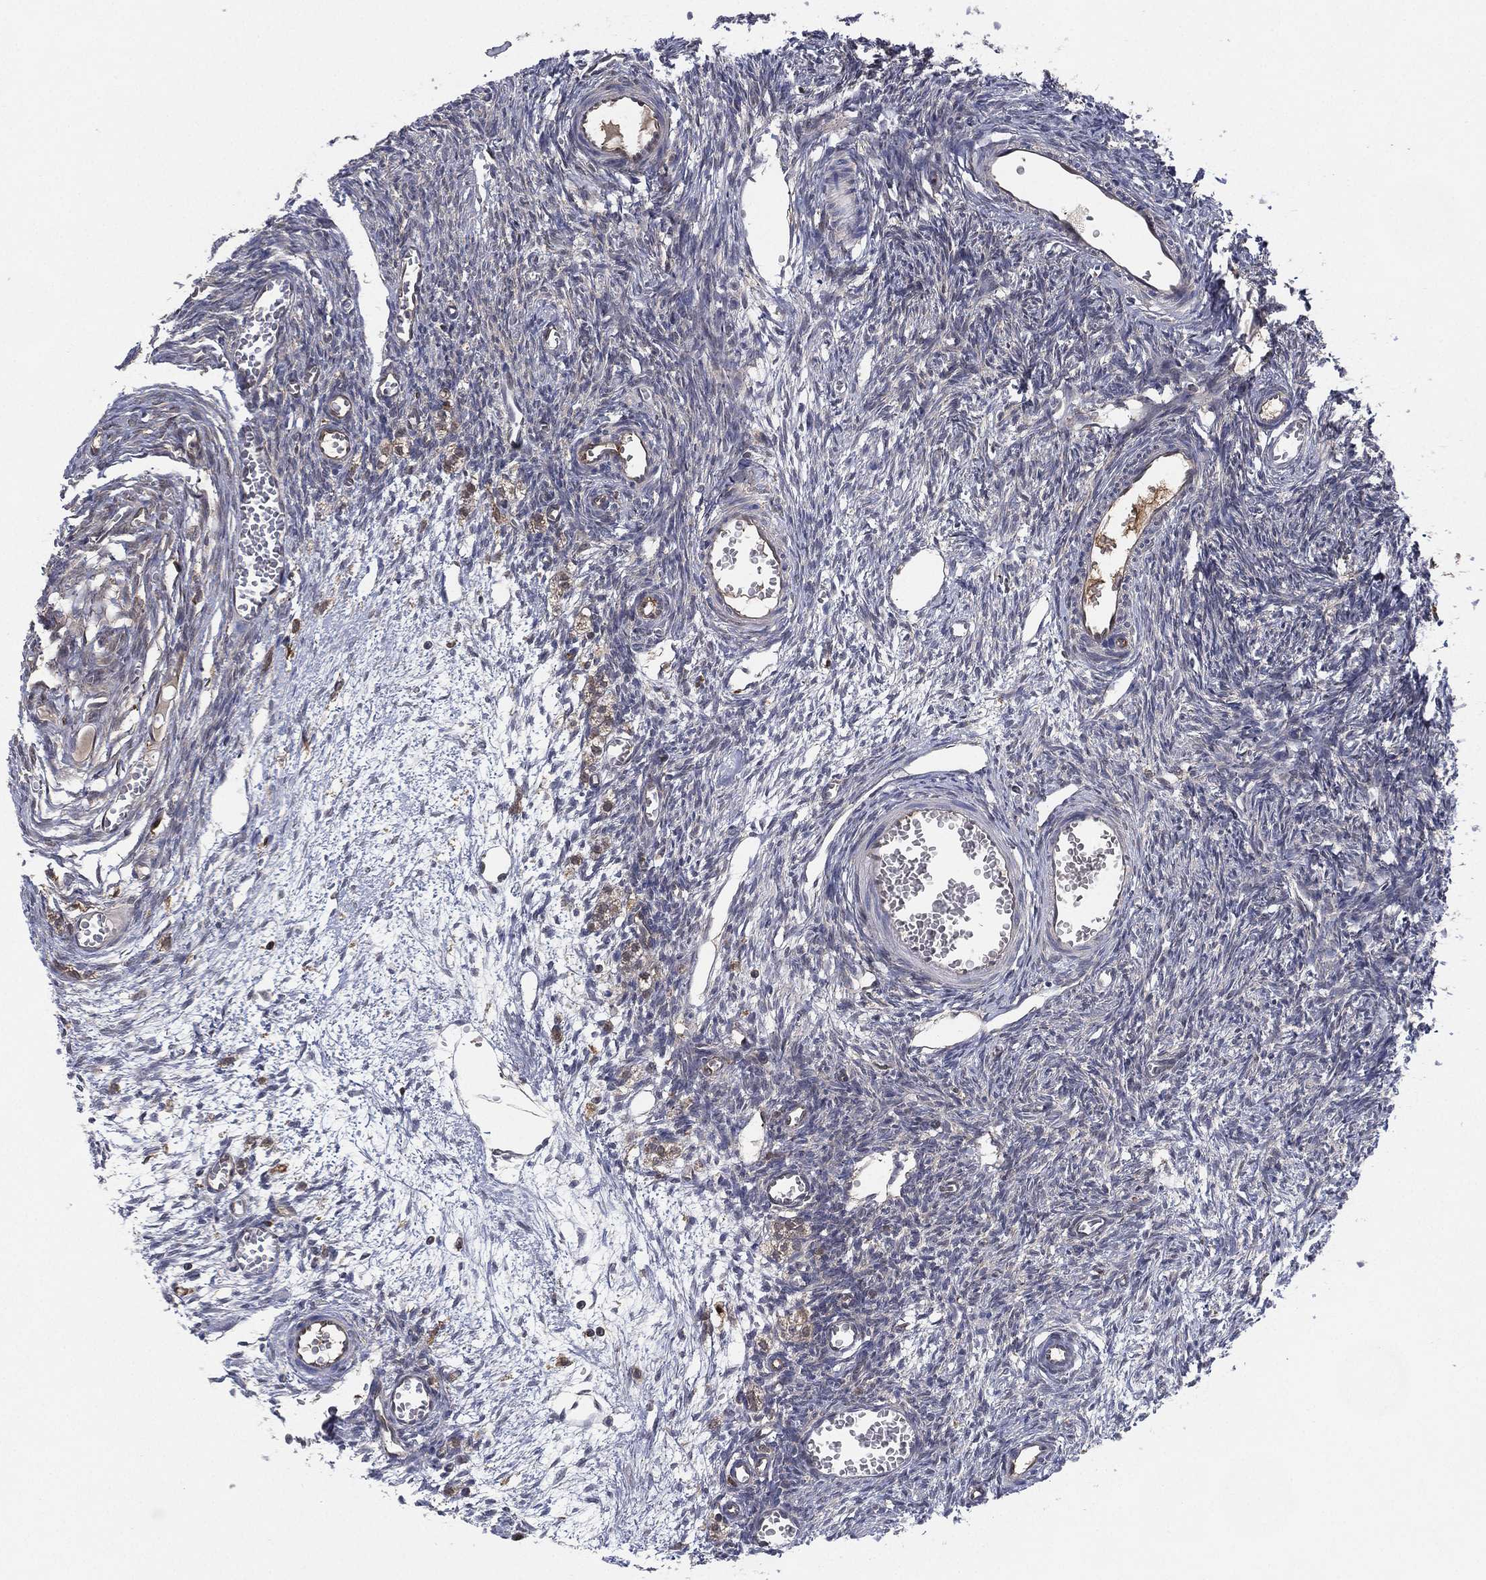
{"staining": {"intensity": "negative", "quantity": "none", "location": "none"}, "tissue": "ovary", "cell_type": "Ovarian stroma cells", "image_type": "normal", "snomed": [{"axis": "morphology", "description": "Normal tissue, NOS"}, {"axis": "topography", "description": "Ovary"}], "caption": "A histopathology image of ovary stained for a protein exhibits no brown staining in ovarian stroma cells.", "gene": "PSMG4", "patient": {"sex": "female", "age": 27}}